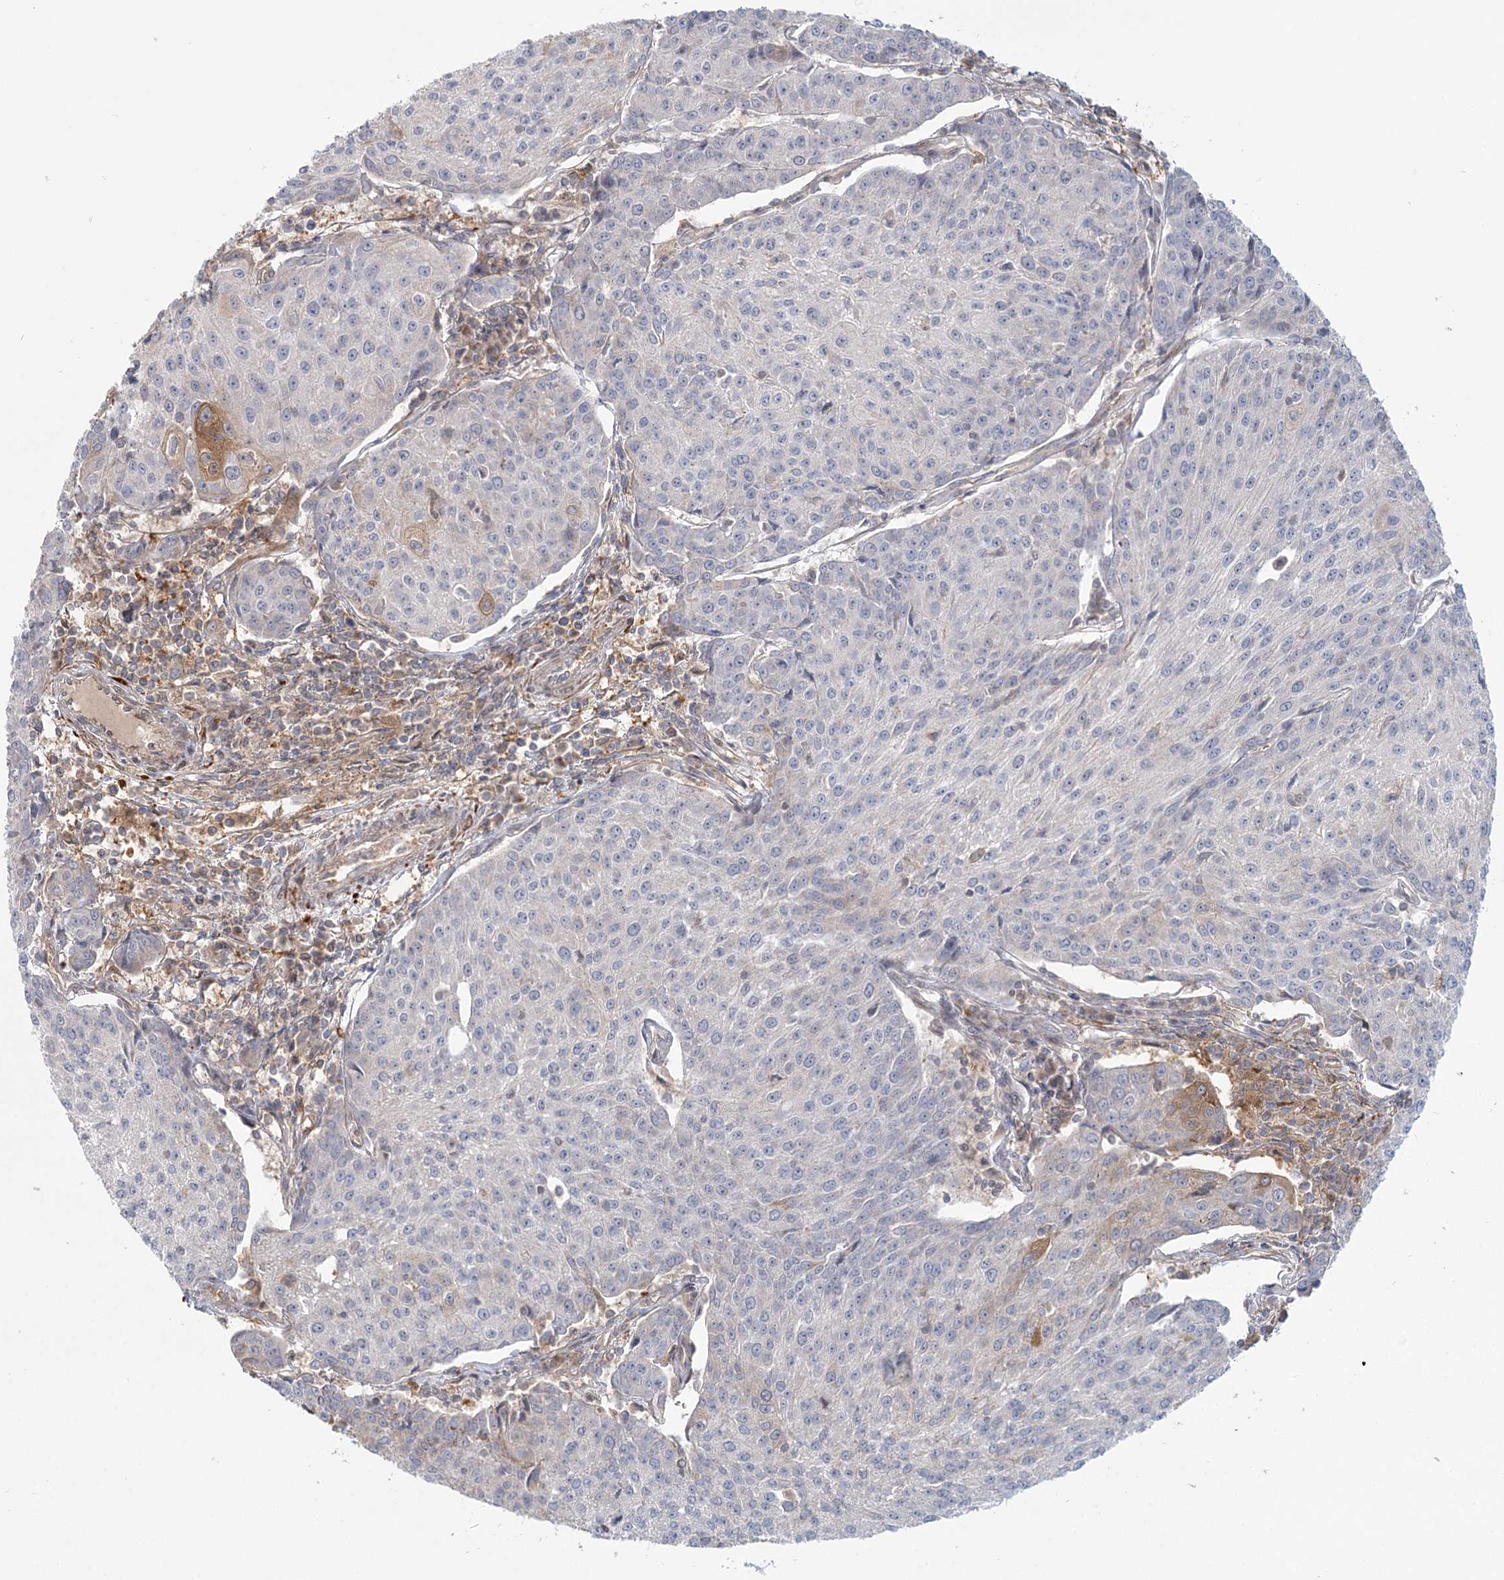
{"staining": {"intensity": "moderate", "quantity": "<25%", "location": "cytoplasmic/membranous"}, "tissue": "urothelial cancer", "cell_type": "Tumor cells", "image_type": "cancer", "snomed": [{"axis": "morphology", "description": "Urothelial carcinoma, High grade"}, {"axis": "topography", "description": "Urinary bladder"}], "caption": "Brown immunohistochemical staining in high-grade urothelial carcinoma shows moderate cytoplasmic/membranous expression in approximately <25% of tumor cells.", "gene": "USP11", "patient": {"sex": "female", "age": 85}}